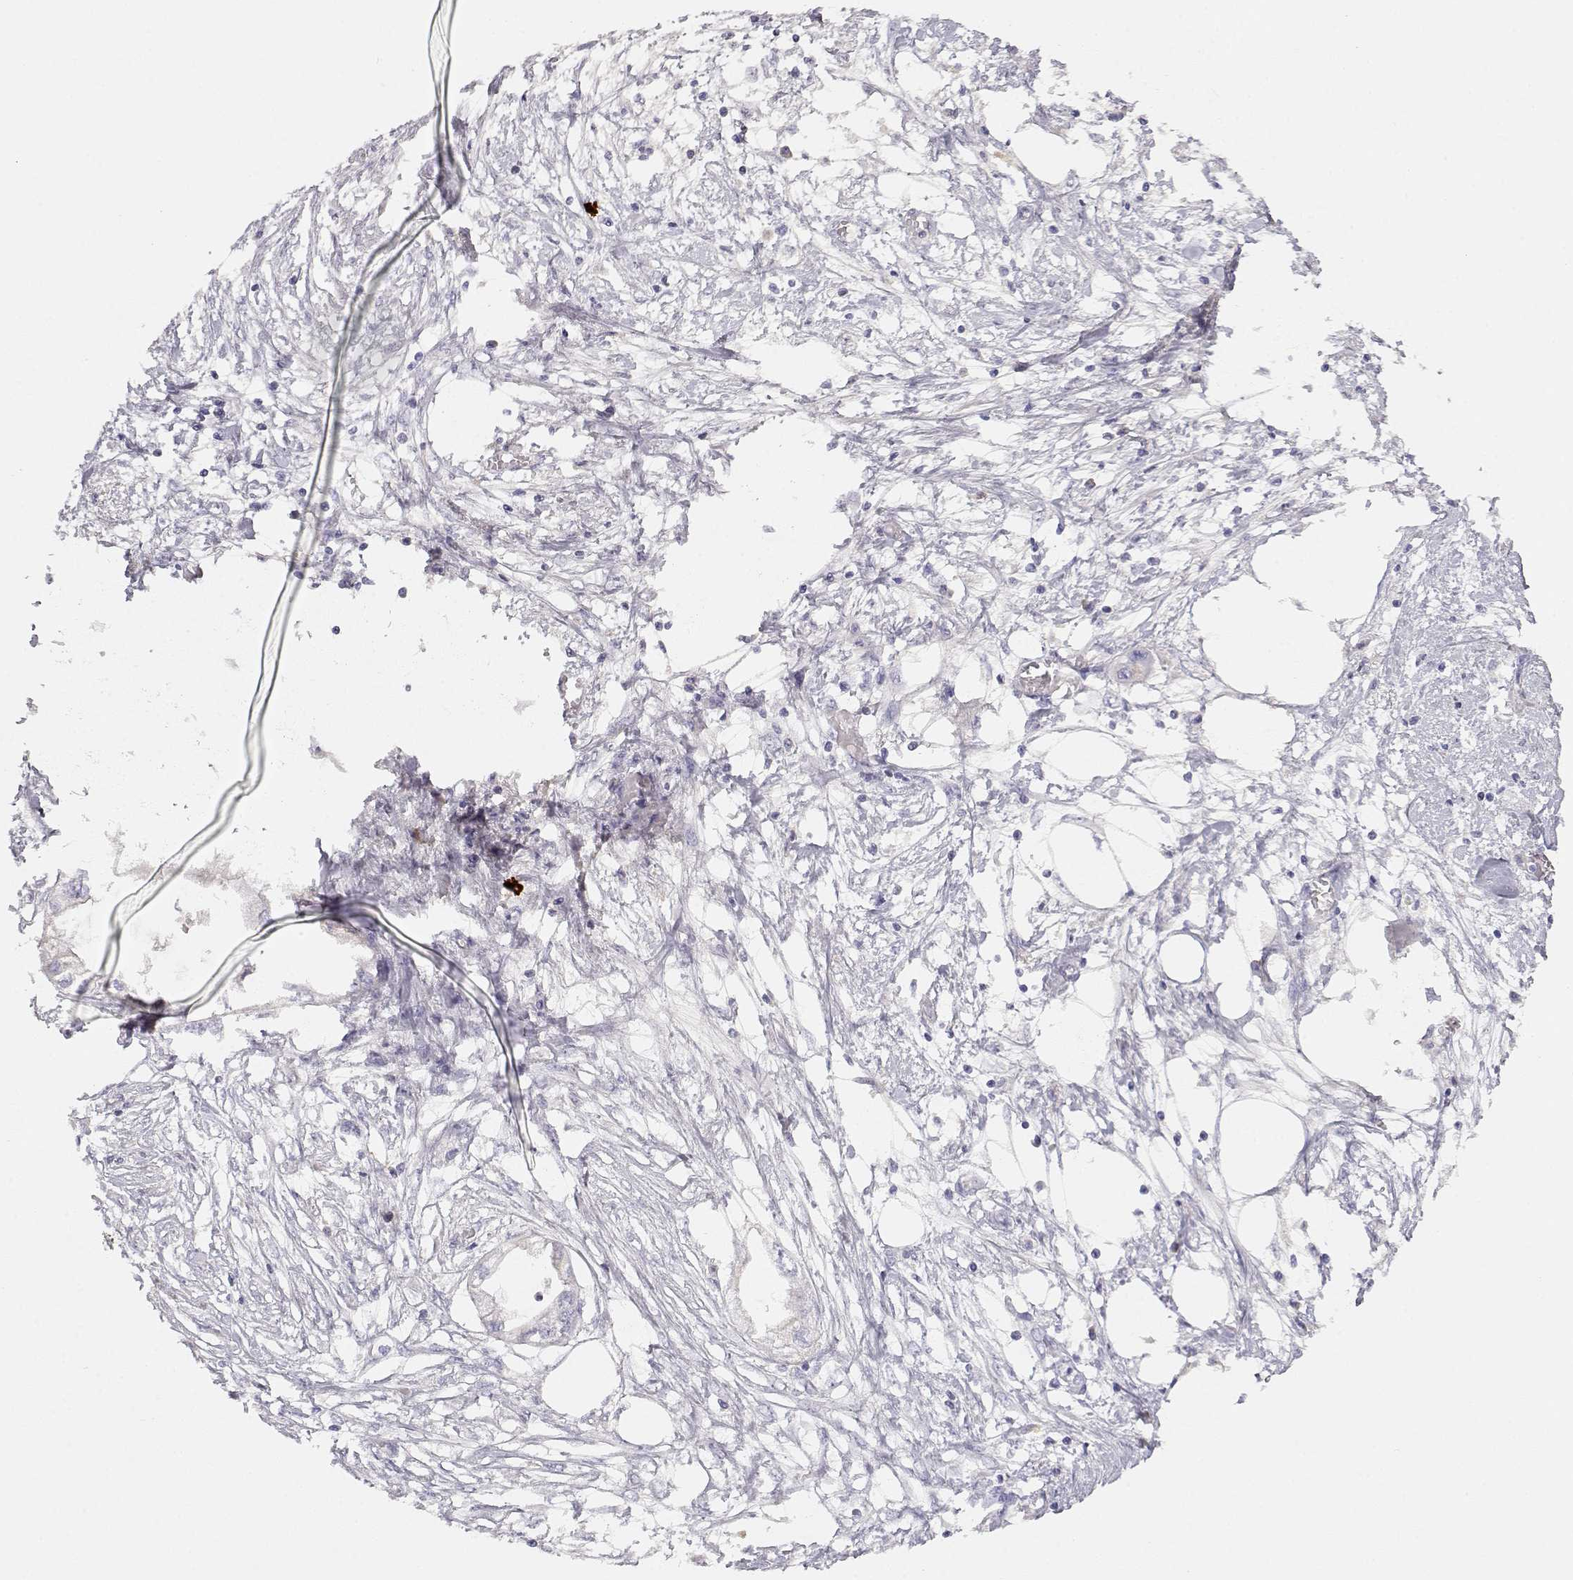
{"staining": {"intensity": "negative", "quantity": "none", "location": "none"}, "tissue": "endometrial cancer", "cell_type": "Tumor cells", "image_type": "cancer", "snomed": [{"axis": "morphology", "description": "Adenocarcinoma, NOS"}, {"axis": "morphology", "description": "Adenocarcinoma, metastatic, NOS"}, {"axis": "topography", "description": "Adipose tissue"}, {"axis": "topography", "description": "Endometrium"}], "caption": "High magnification brightfield microscopy of endometrial cancer stained with DAB (brown) and counterstained with hematoxylin (blue): tumor cells show no significant expression.", "gene": "GPR174", "patient": {"sex": "female", "age": 67}}